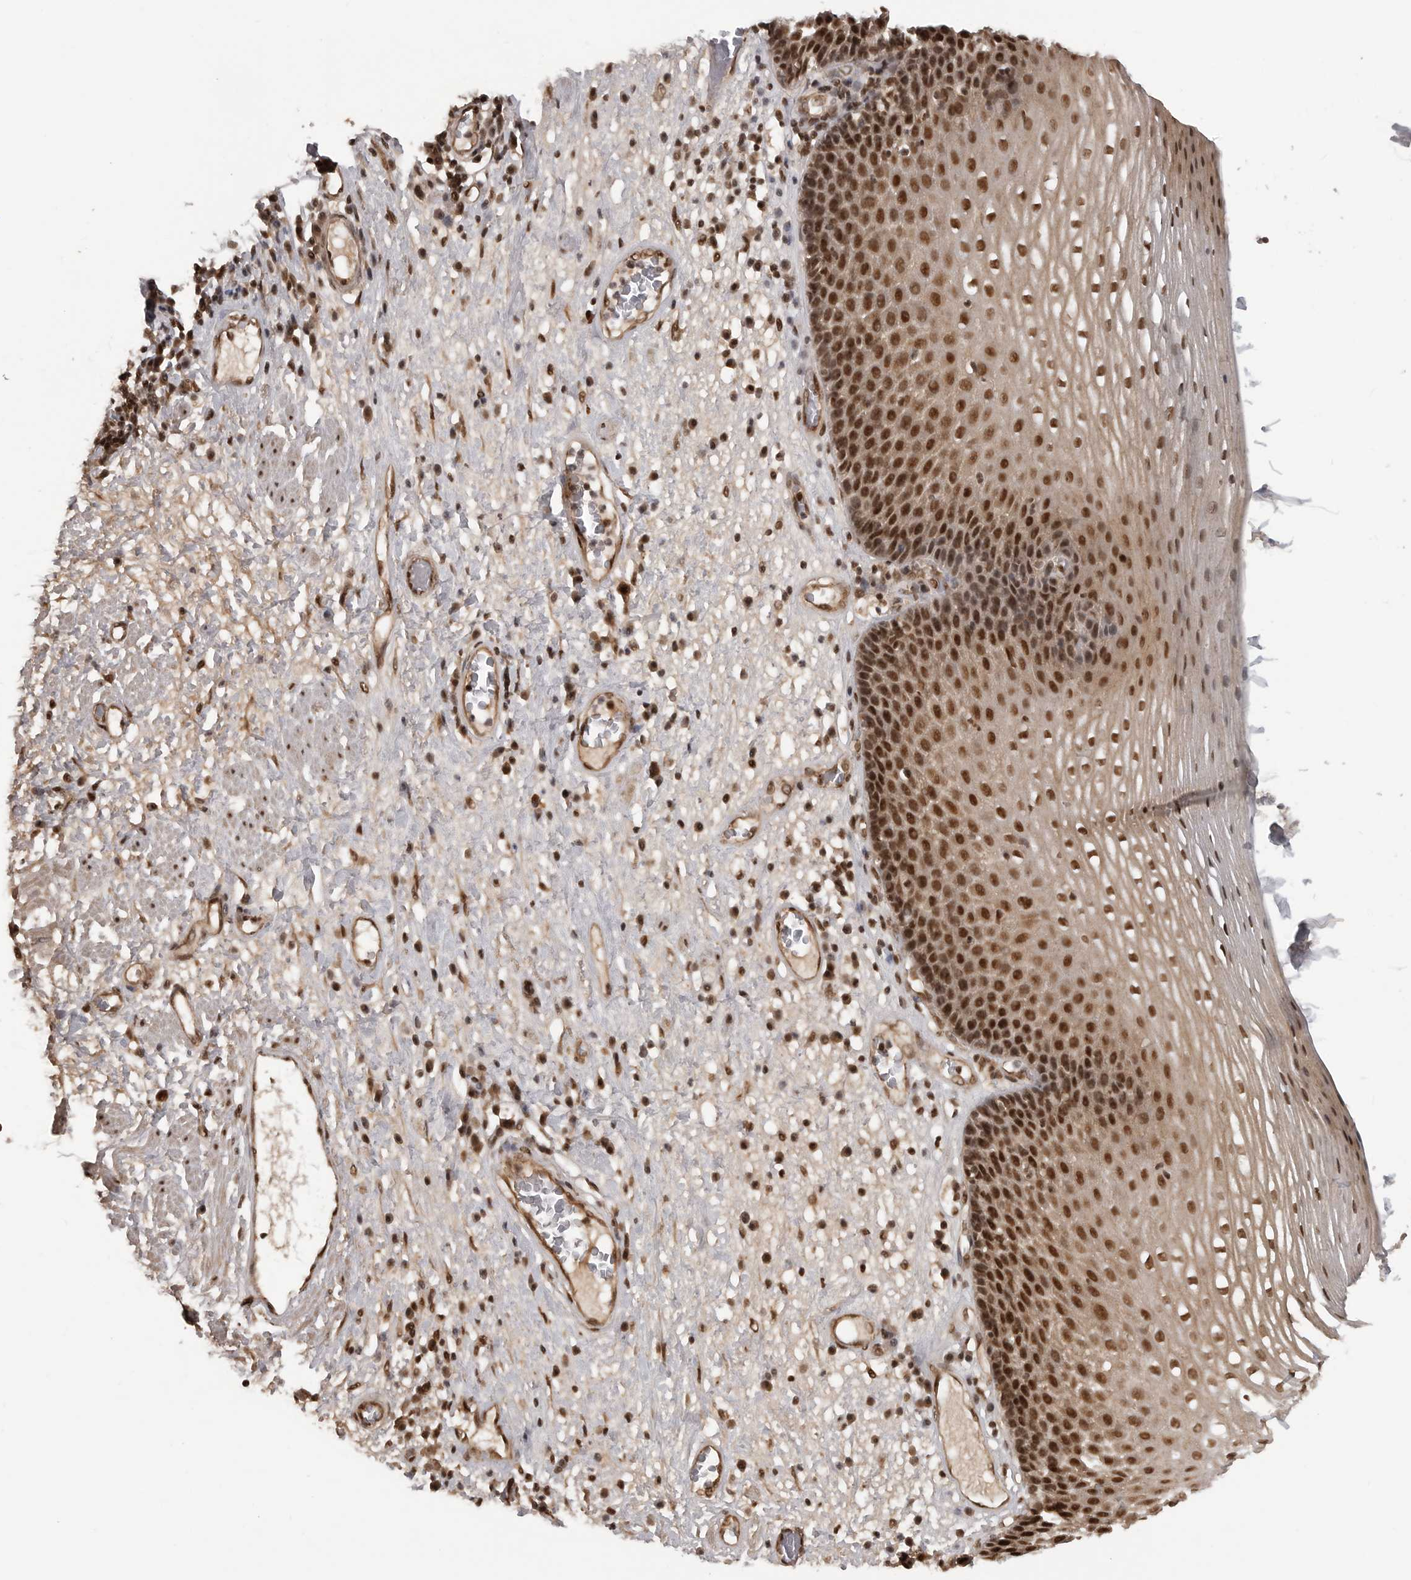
{"staining": {"intensity": "strong", "quantity": ">75%", "location": "nuclear"}, "tissue": "esophagus", "cell_type": "Squamous epithelial cells", "image_type": "normal", "snomed": [{"axis": "morphology", "description": "Normal tissue, NOS"}, {"axis": "morphology", "description": "Adenocarcinoma, NOS"}, {"axis": "topography", "description": "Esophagus"}], "caption": "Protein expression analysis of benign human esophagus reveals strong nuclear positivity in about >75% of squamous epithelial cells. Nuclei are stained in blue.", "gene": "CBLL1", "patient": {"sex": "male", "age": 62}}